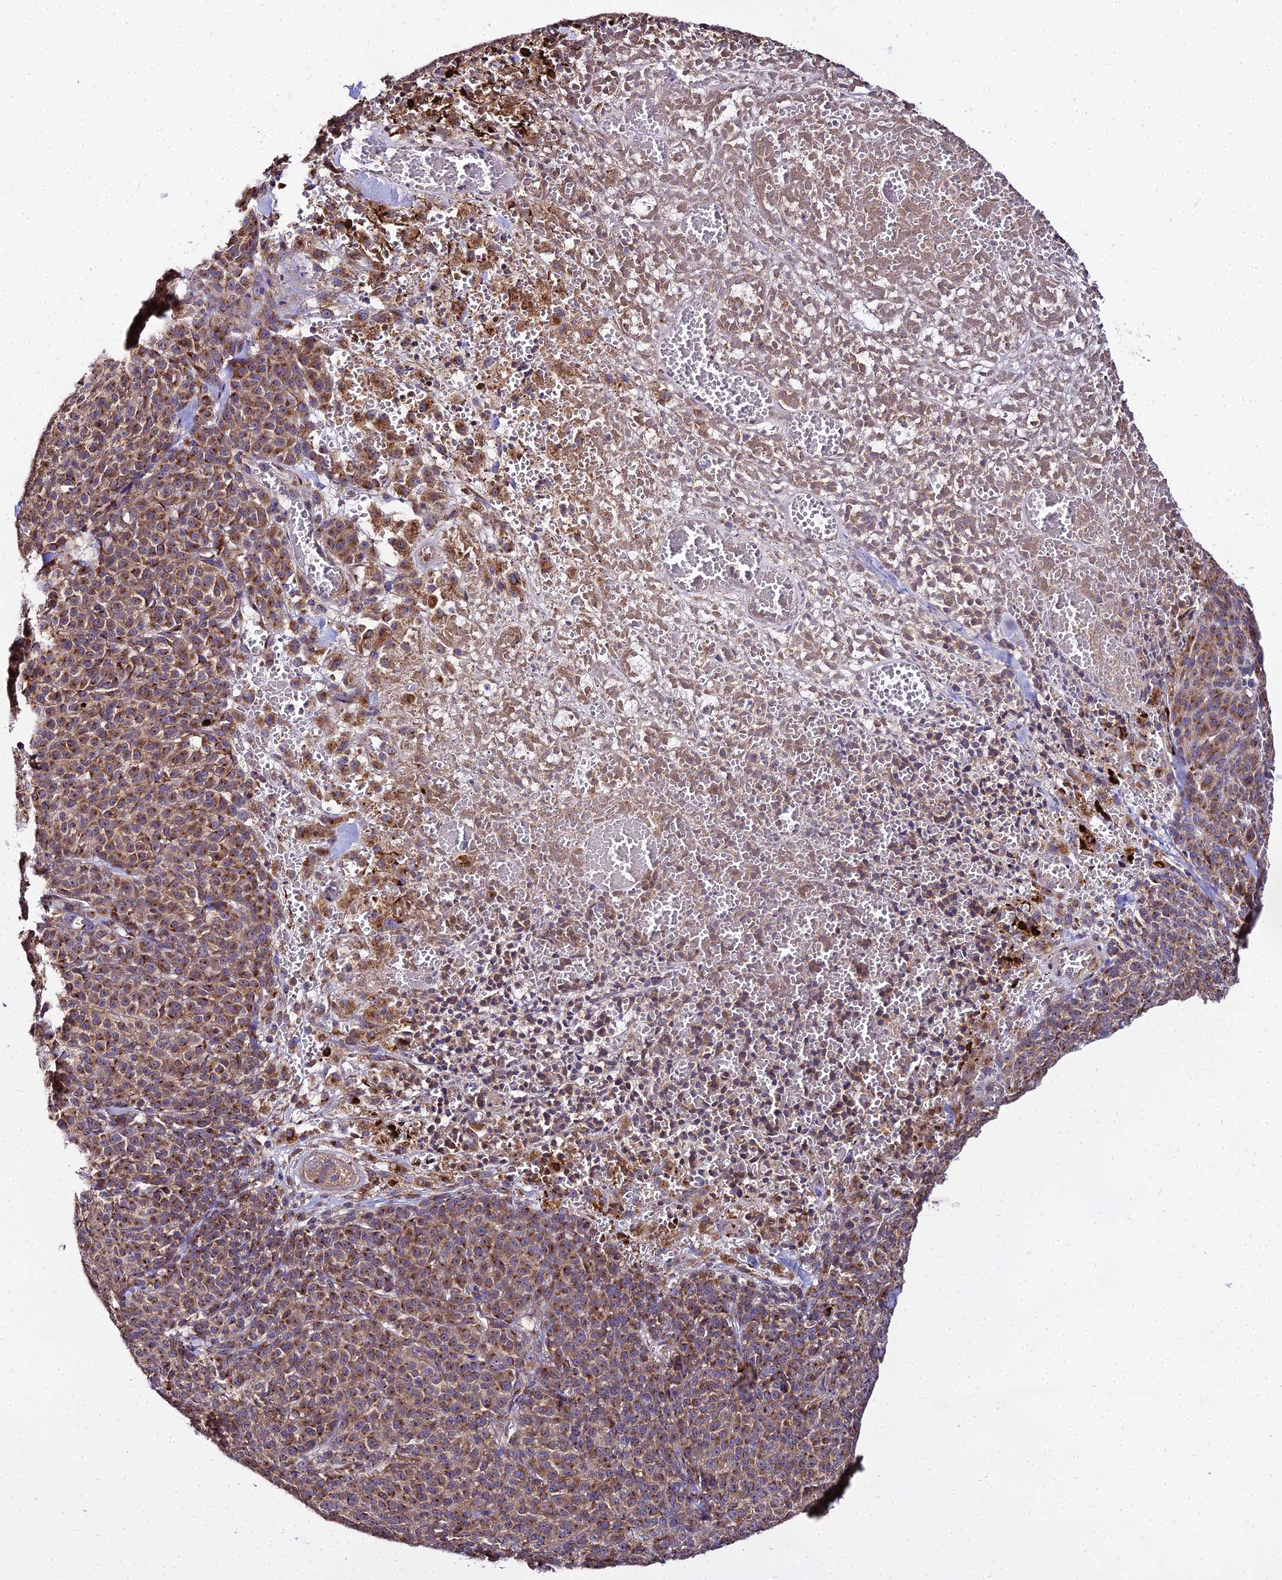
{"staining": {"intensity": "strong", "quantity": ">75%", "location": "cytoplasmic/membranous"}, "tissue": "melanoma", "cell_type": "Tumor cells", "image_type": "cancer", "snomed": [{"axis": "morphology", "description": "Normal tissue, NOS"}, {"axis": "morphology", "description": "Malignant melanoma, NOS"}, {"axis": "topography", "description": "Skin"}], "caption": "Melanoma tissue displays strong cytoplasmic/membranous positivity in about >75% of tumor cells, visualized by immunohistochemistry.", "gene": "PEX19", "patient": {"sex": "female", "age": 34}}